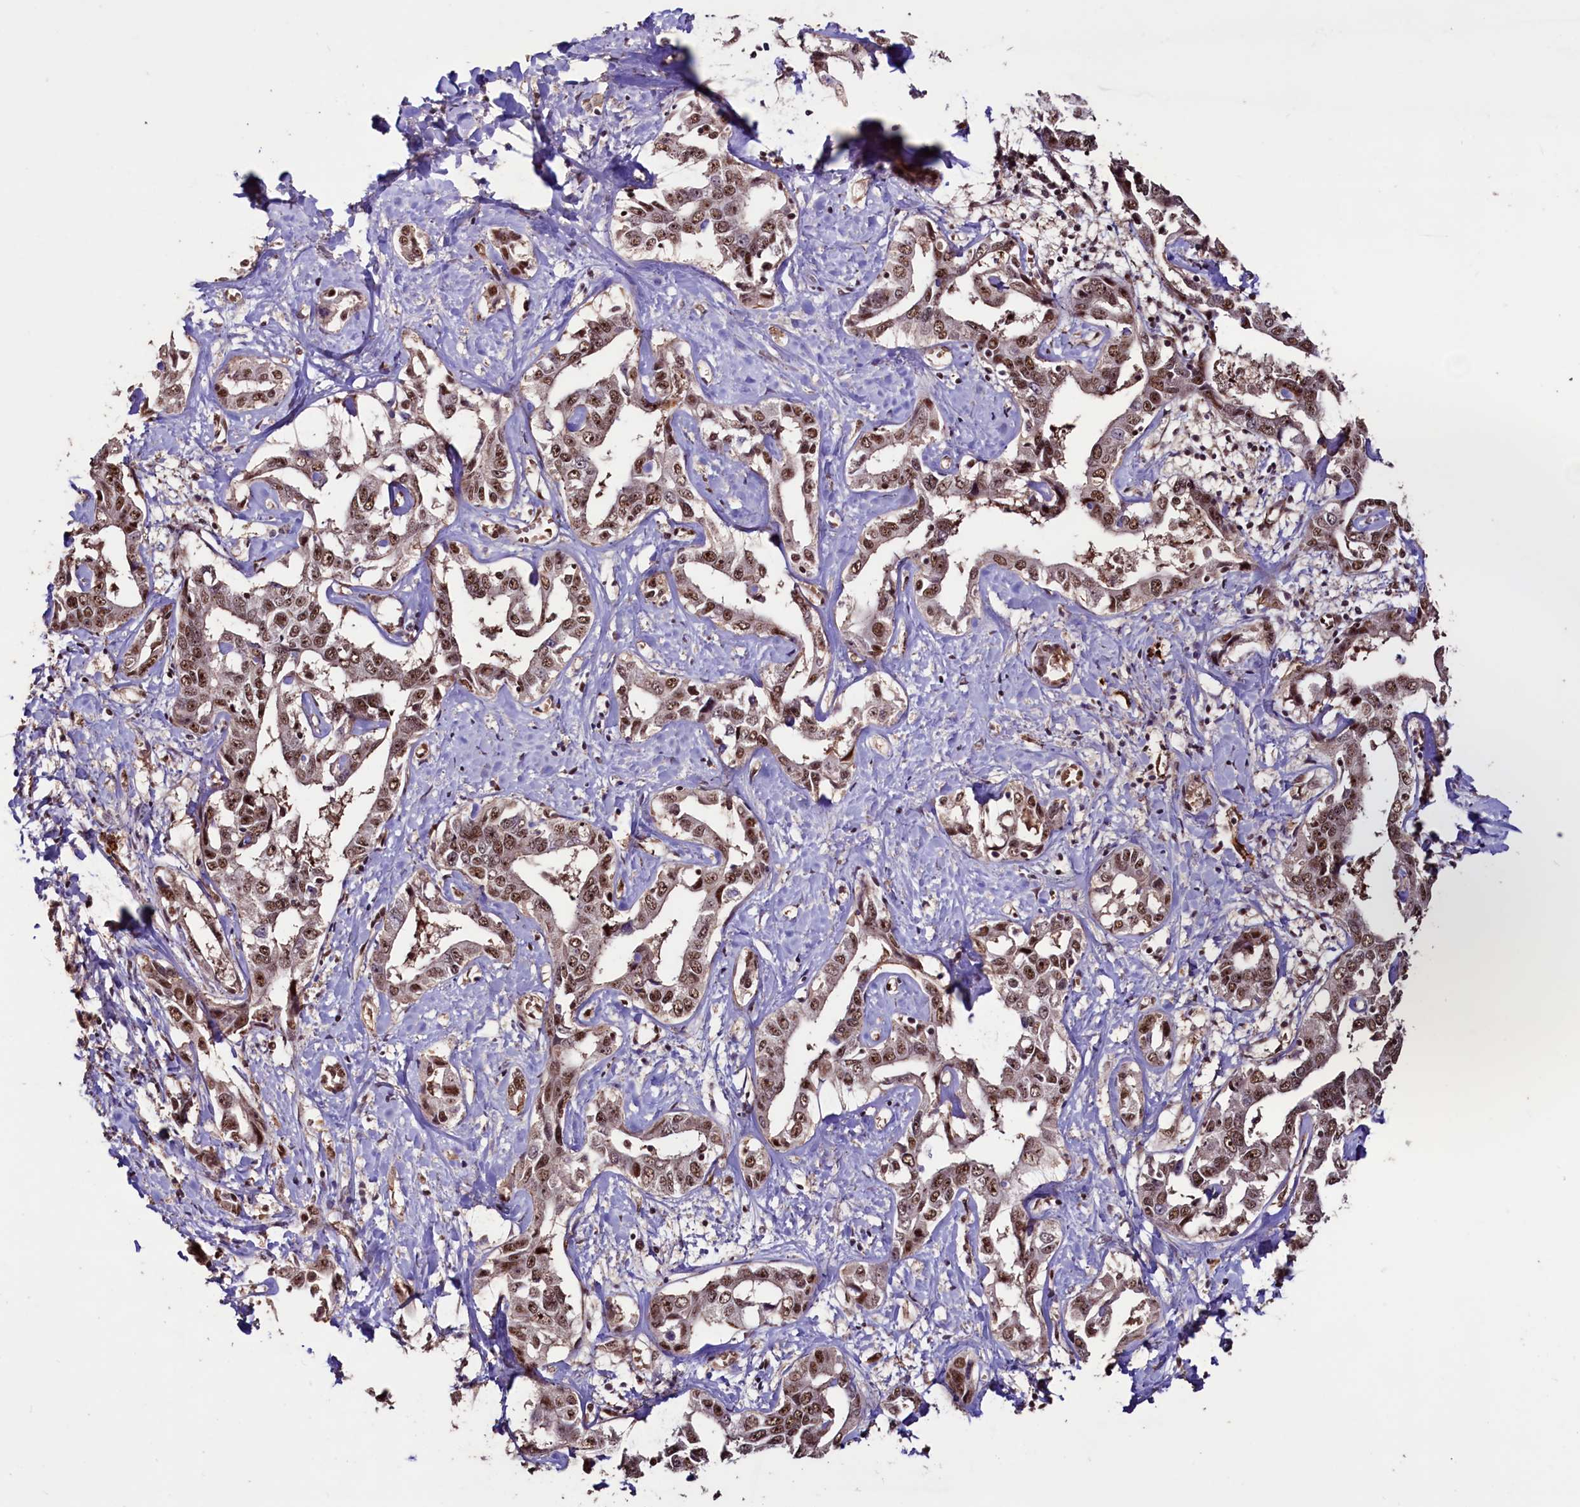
{"staining": {"intensity": "moderate", "quantity": ">75%", "location": "nuclear"}, "tissue": "liver cancer", "cell_type": "Tumor cells", "image_type": "cancer", "snomed": [{"axis": "morphology", "description": "Cholangiocarcinoma"}, {"axis": "topography", "description": "Liver"}], "caption": "Liver cancer (cholangiocarcinoma) tissue exhibits moderate nuclear positivity in approximately >75% of tumor cells", "gene": "SFSWAP", "patient": {"sex": "male", "age": 59}}